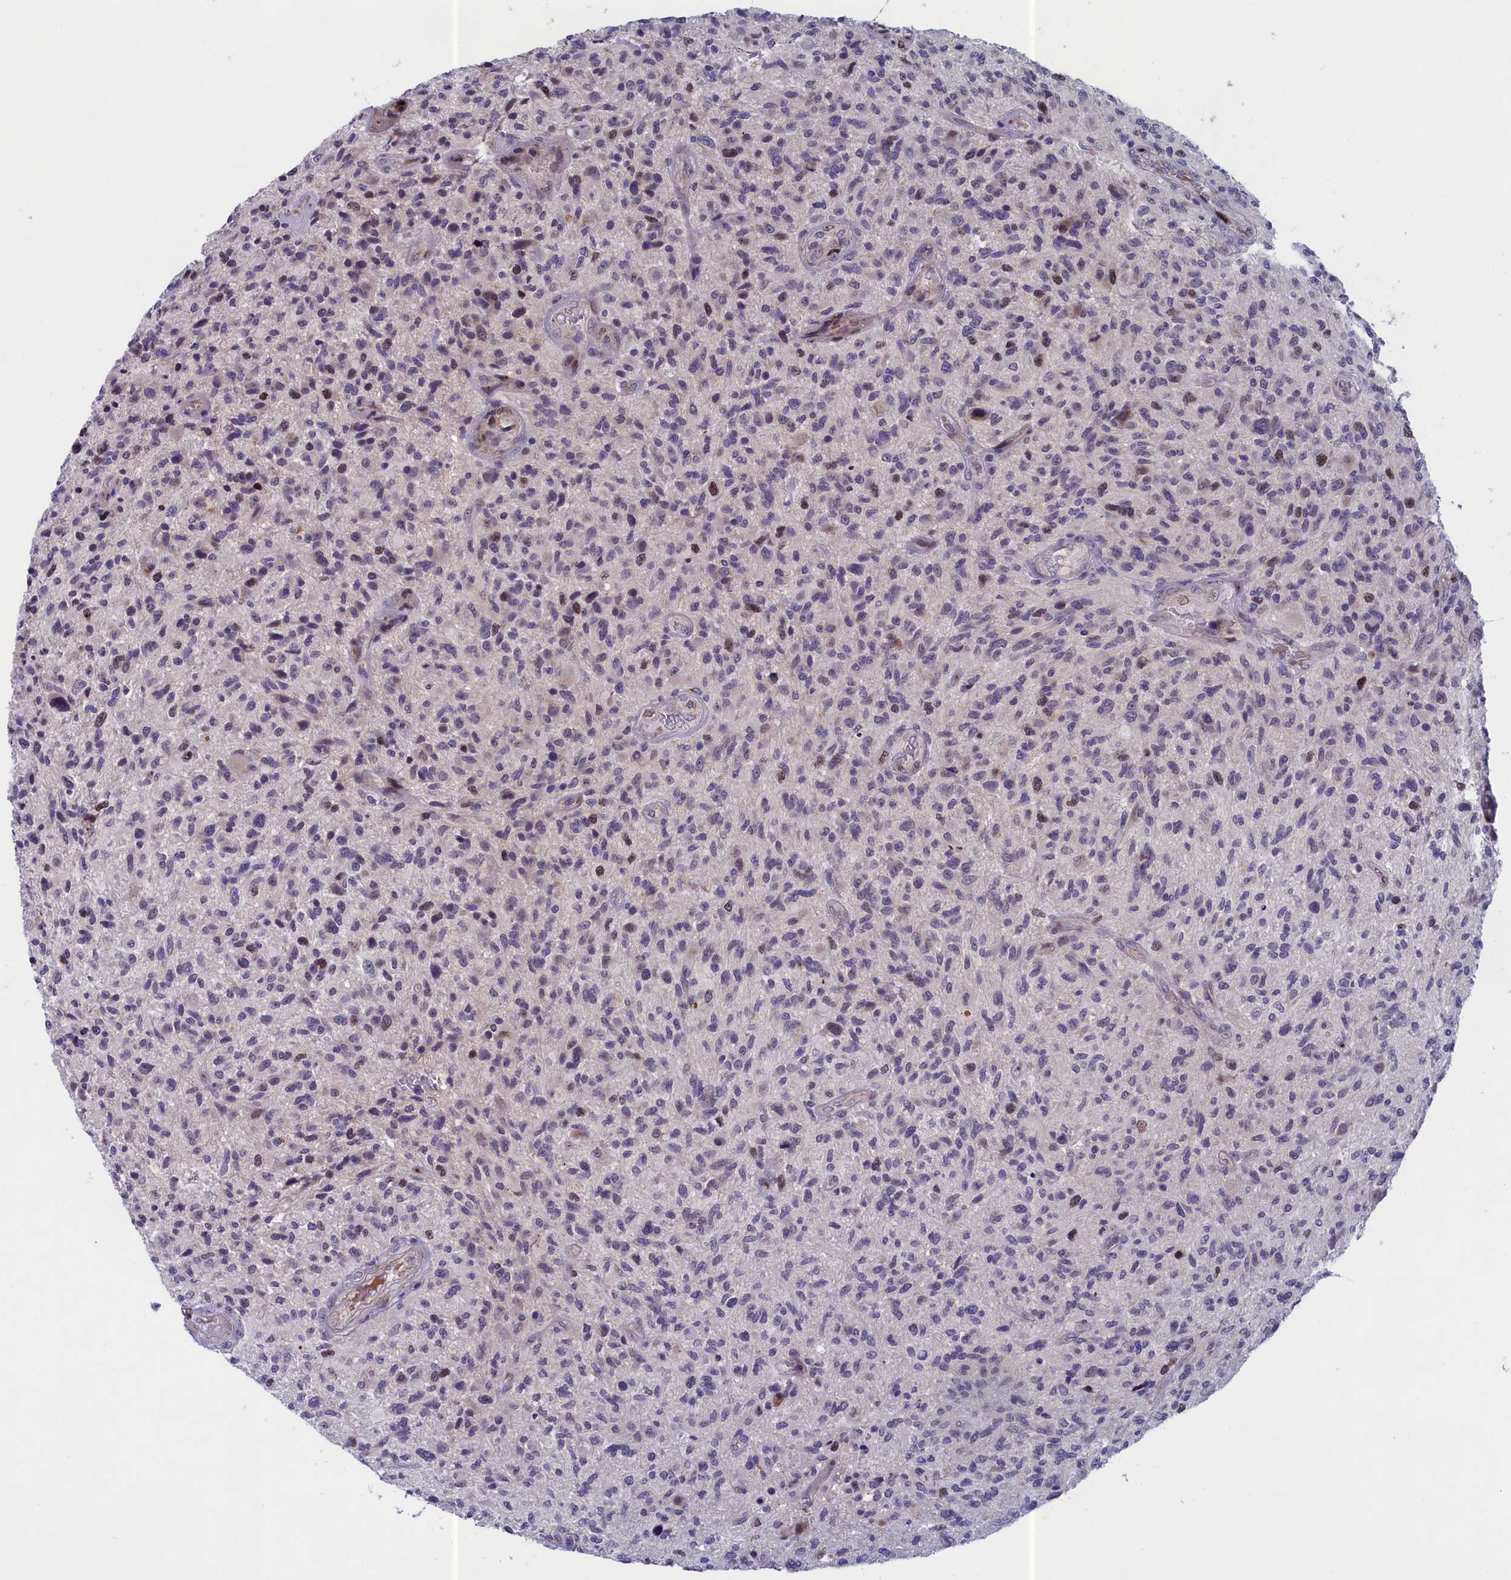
{"staining": {"intensity": "weak", "quantity": "<25%", "location": "cytoplasmic/membranous"}, "tissue": "glioma", "cell_type": "Tumor cells", "image_type": "cancer", "snomed": [{"axis": "morphology", "description": "Glioma, malignant, High grade"}, {"axis": "topography", "description": "Brain"}], "caption": "Immunohistochemical staining of glioma demonstrates no significant staining in tumor cells.", "gene": "LIG1", "patient": {"sex": "male", "age": 47}}